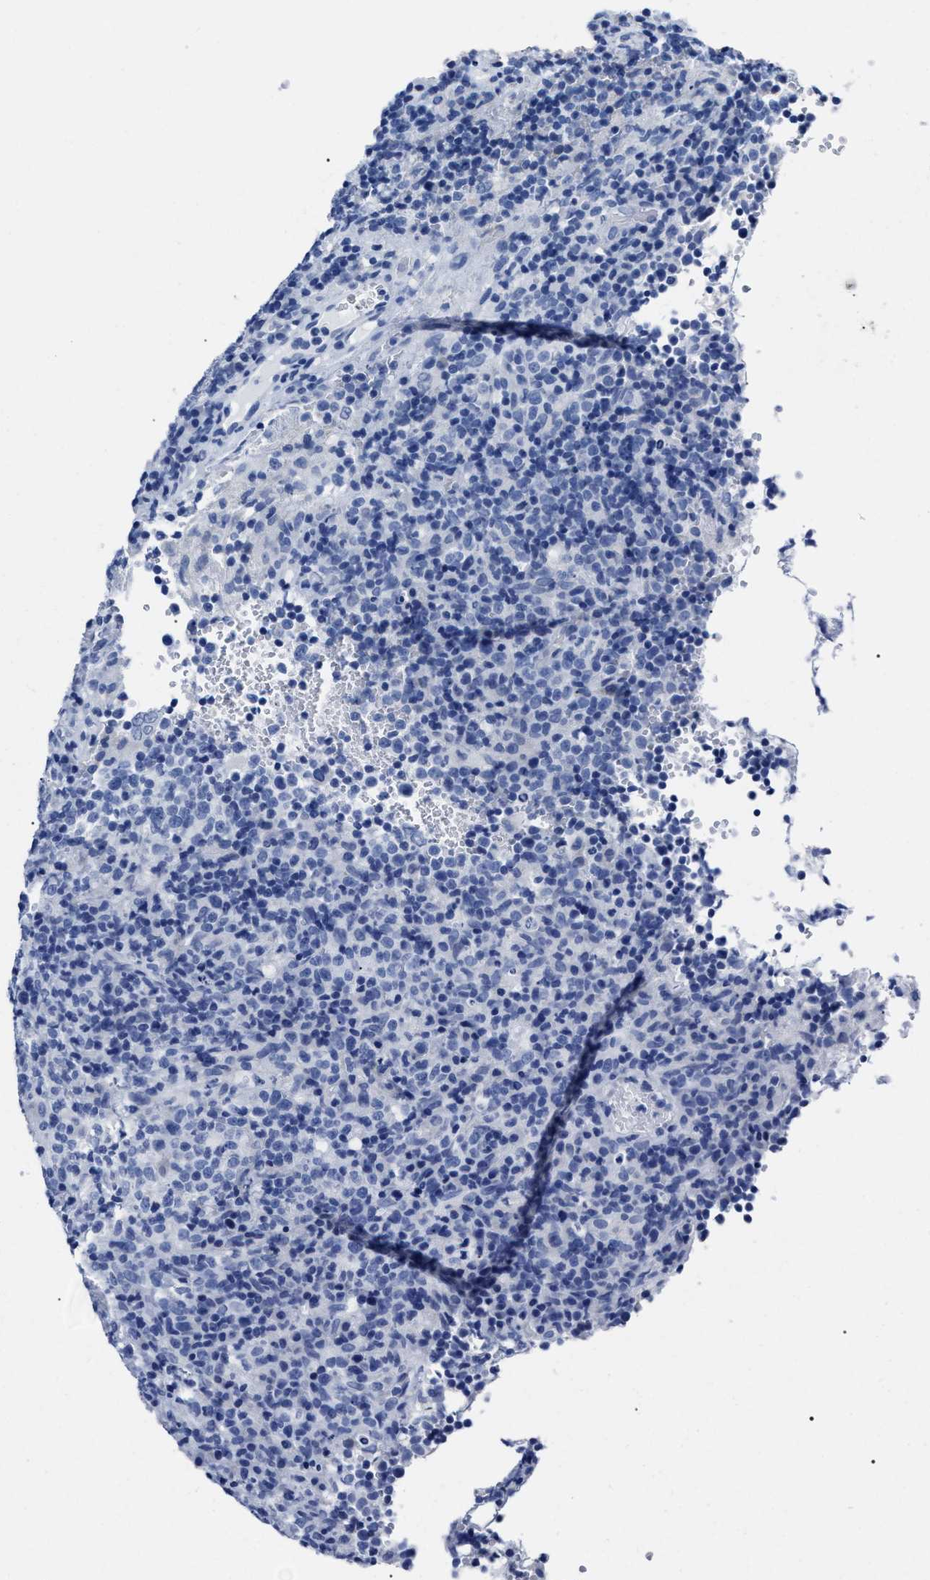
{"staining": {"intensity": "negative", "quantity": "none", "location": "none"}, "tissue": "lymphoma", "cell_type": "Tumor cells", "image_type": "cancer", "snomed": [{"axis": "morphology", "description": "Malignant lymphoma, non-Hodgkin's type, High grade"}, {"axis": "topography", "description": "Lymph node"}], "caption": "An image of human lymphoma is negative for staining in tumor cells.", "gene": "ALPG", "patient": {"sex": "female", "age": 76}}